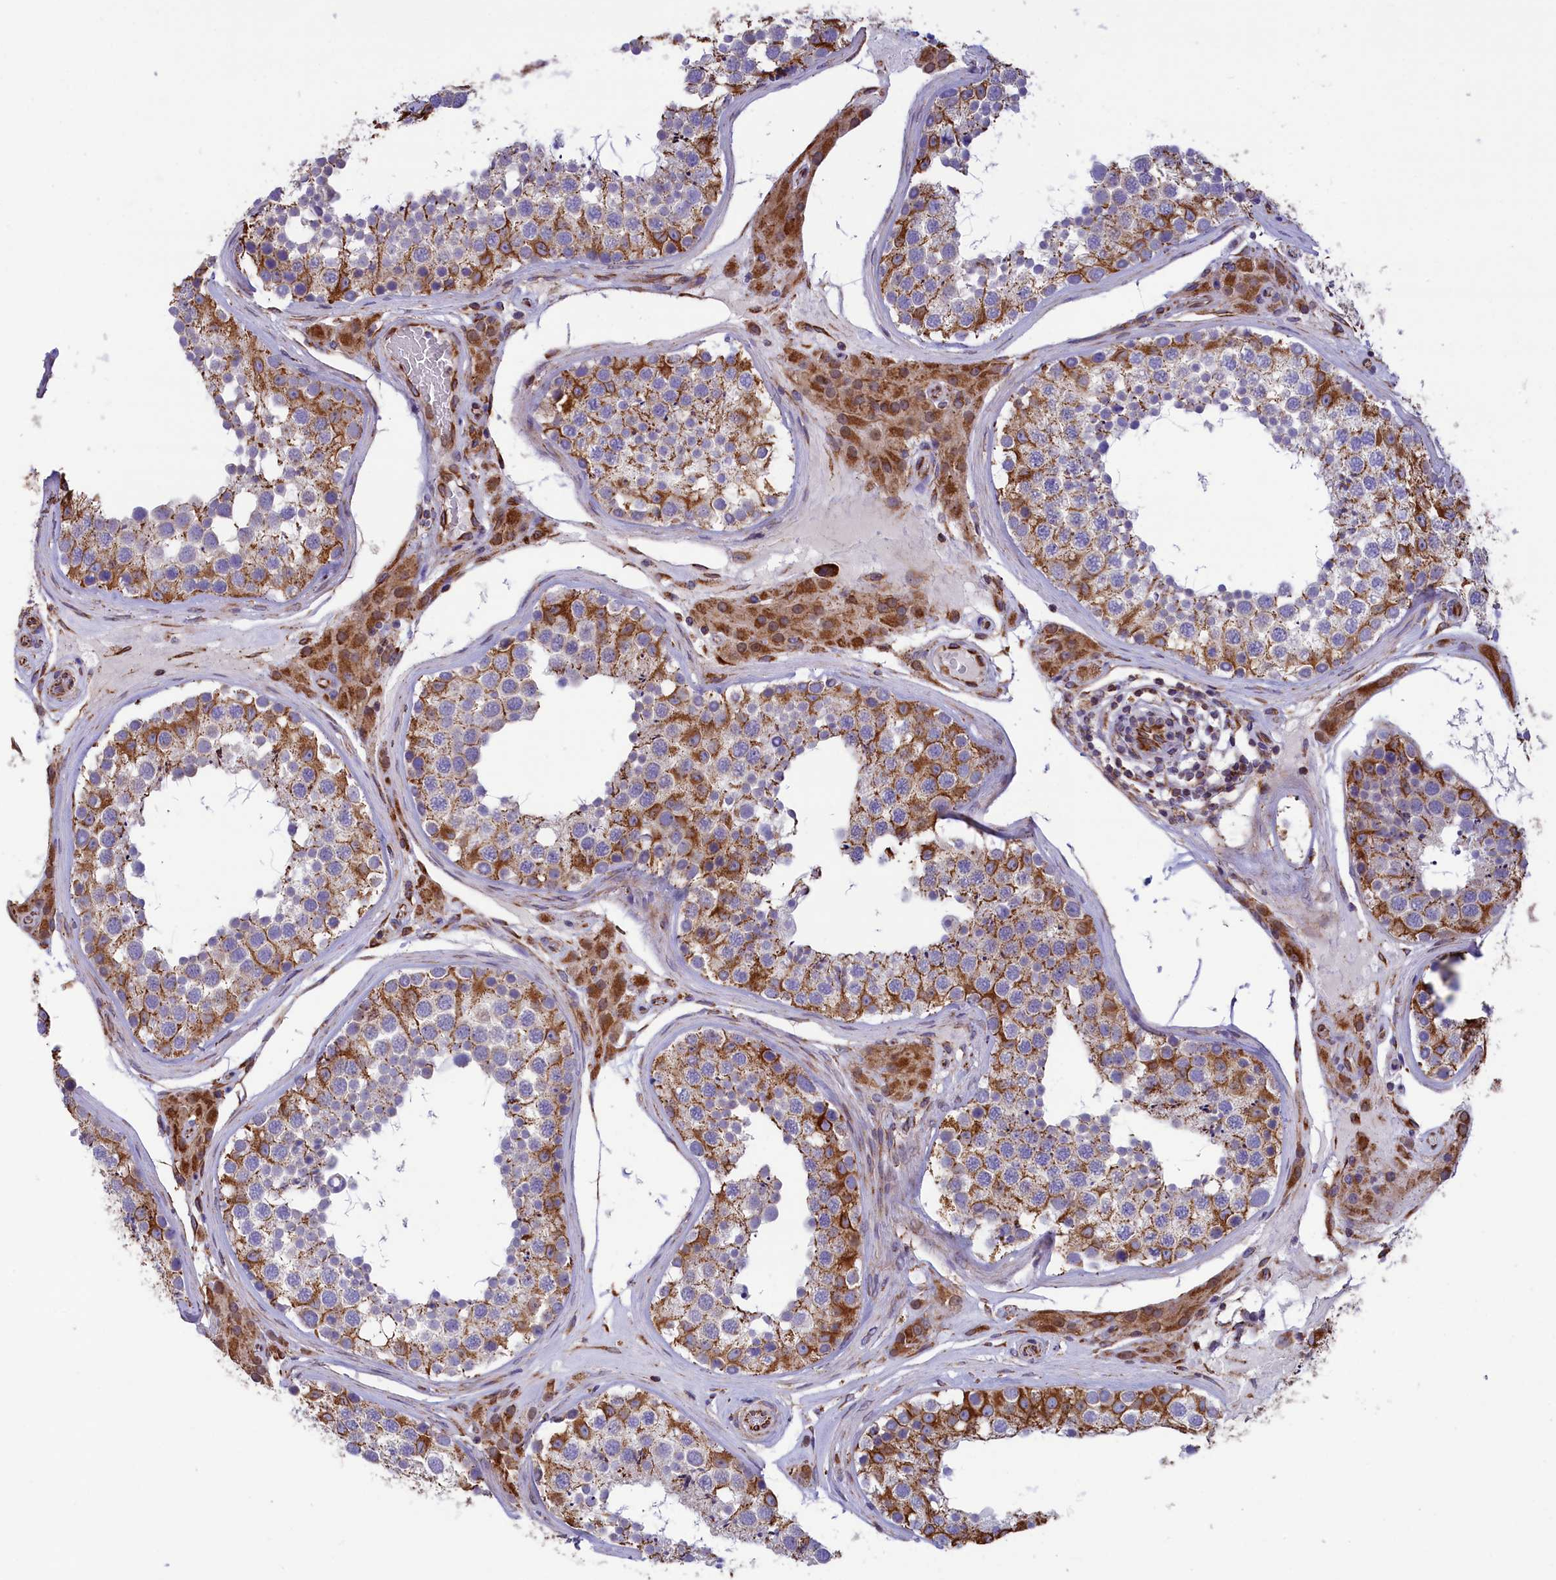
{"staining": {"intensity": "moderate", "quantity": "25%-75%", "location": "cytoplasmic/membranous"}, "tissue": "testis", "cell_type": "Cells in seminiferous ducts", "image_type": "normal", "snomed": [{"axis": "morphology", "description": "Normal tissue, NOS"}, {"axis": "topography", "description": "Testis"}], "caption": "Moderate cytoplasmic/membranous positivity for a protein is identified in about 25%-75% of cells in seminiferous ducts of normal testis using immunohistochemistry (IHC).", "gene": "GATB", "patient": {"sex": "male", "age": 46}}